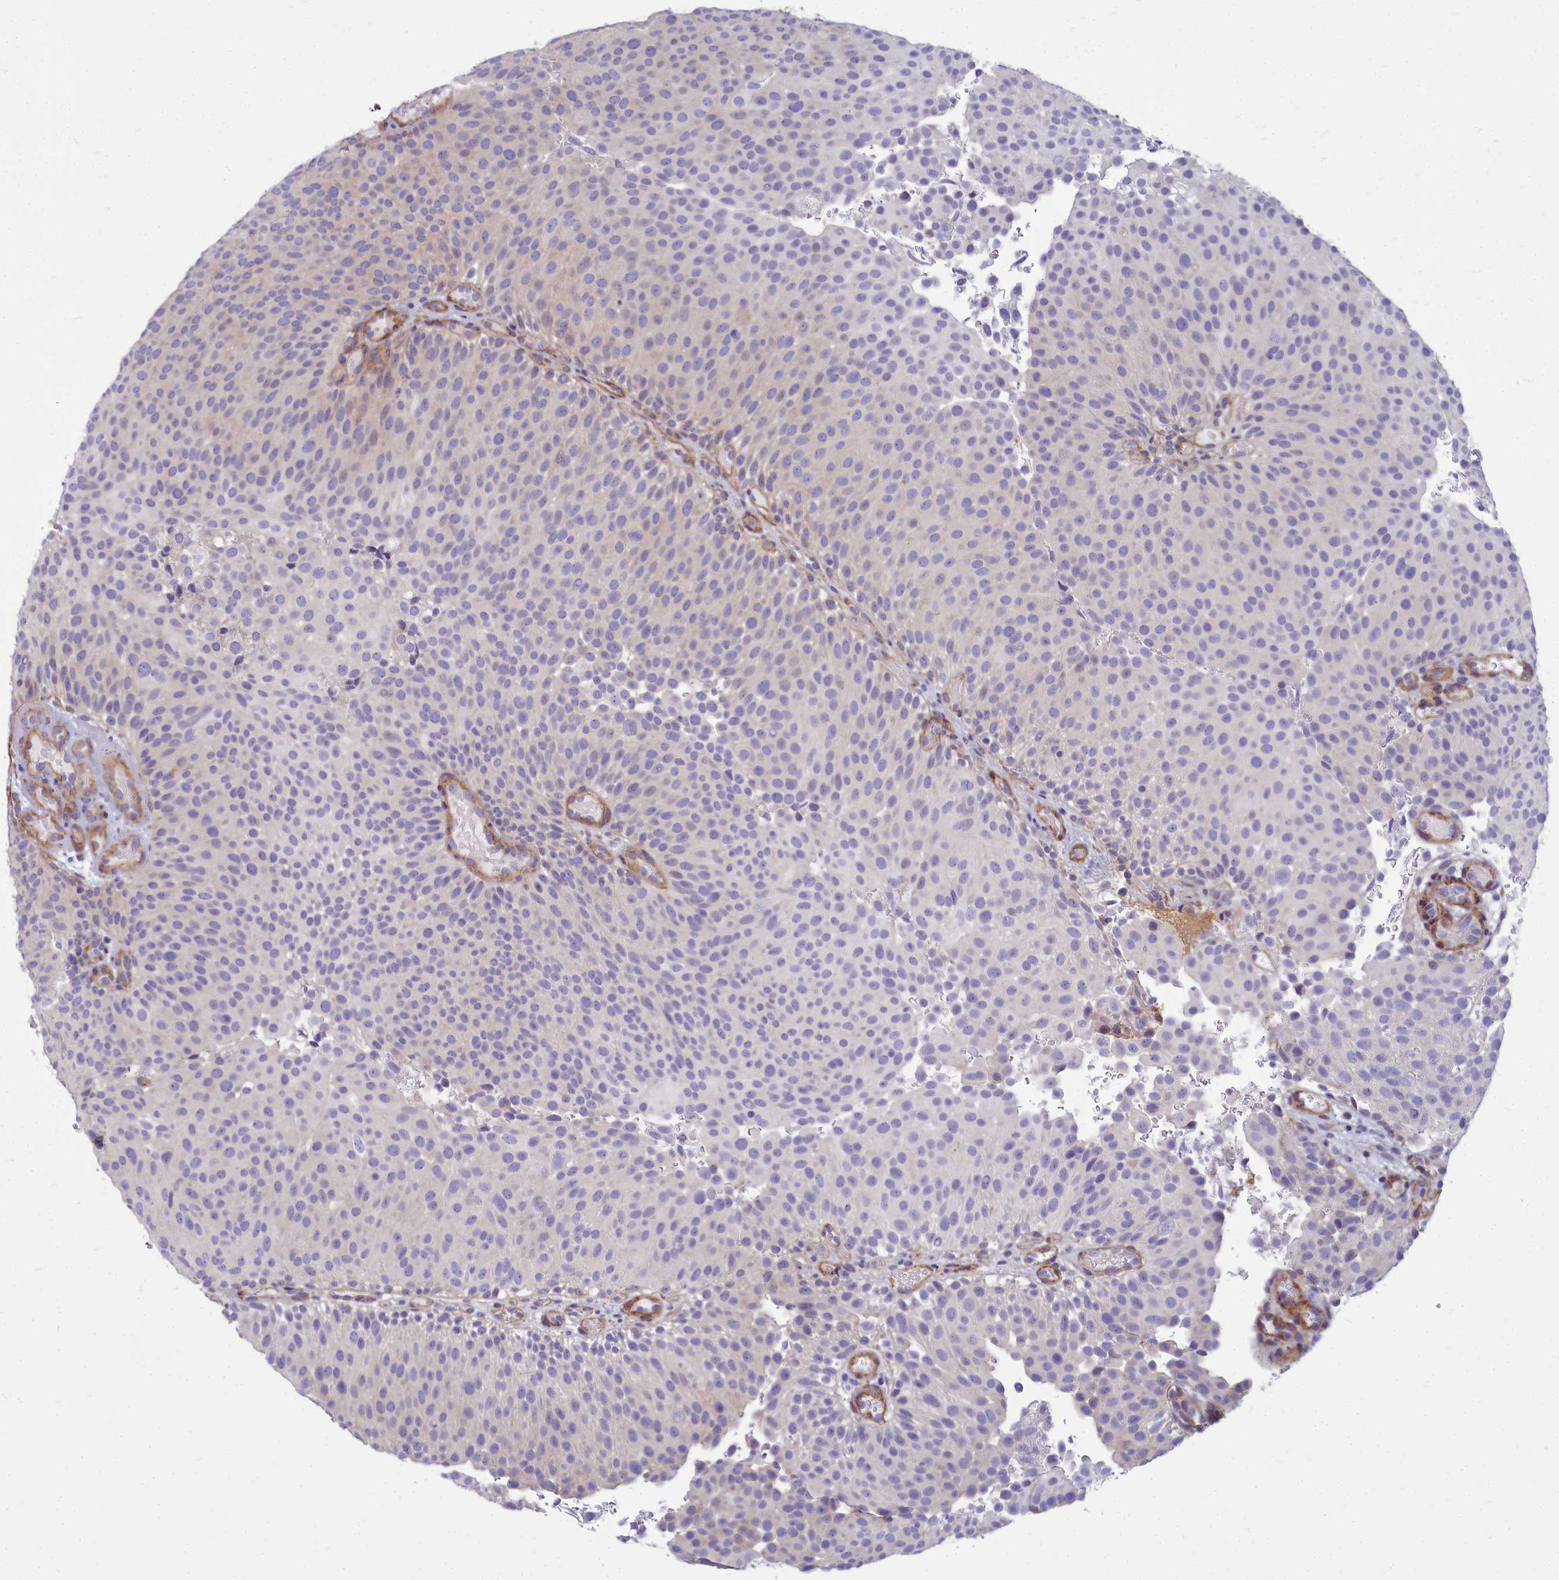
{"staining": {"intensity": "negative", "quantity": "none", "location": "none"}, "tissue": "urothelial cancer", "cell_type": "Tumor cells", "image_type": "cancer", "snomed": [{"axis": "morphology", "description": "Urothelial carcinoma, Low grade"}, {"axis": "topography", "description": "Urinary bladder"}], "caption": "Low-grade urothelial carcinoma stained for a protein using immunohistochemistry (IHC) exhibits no positivity tumor cells.", "gene": "TTC5", "patient": {"sex": "male", "age": 78}}